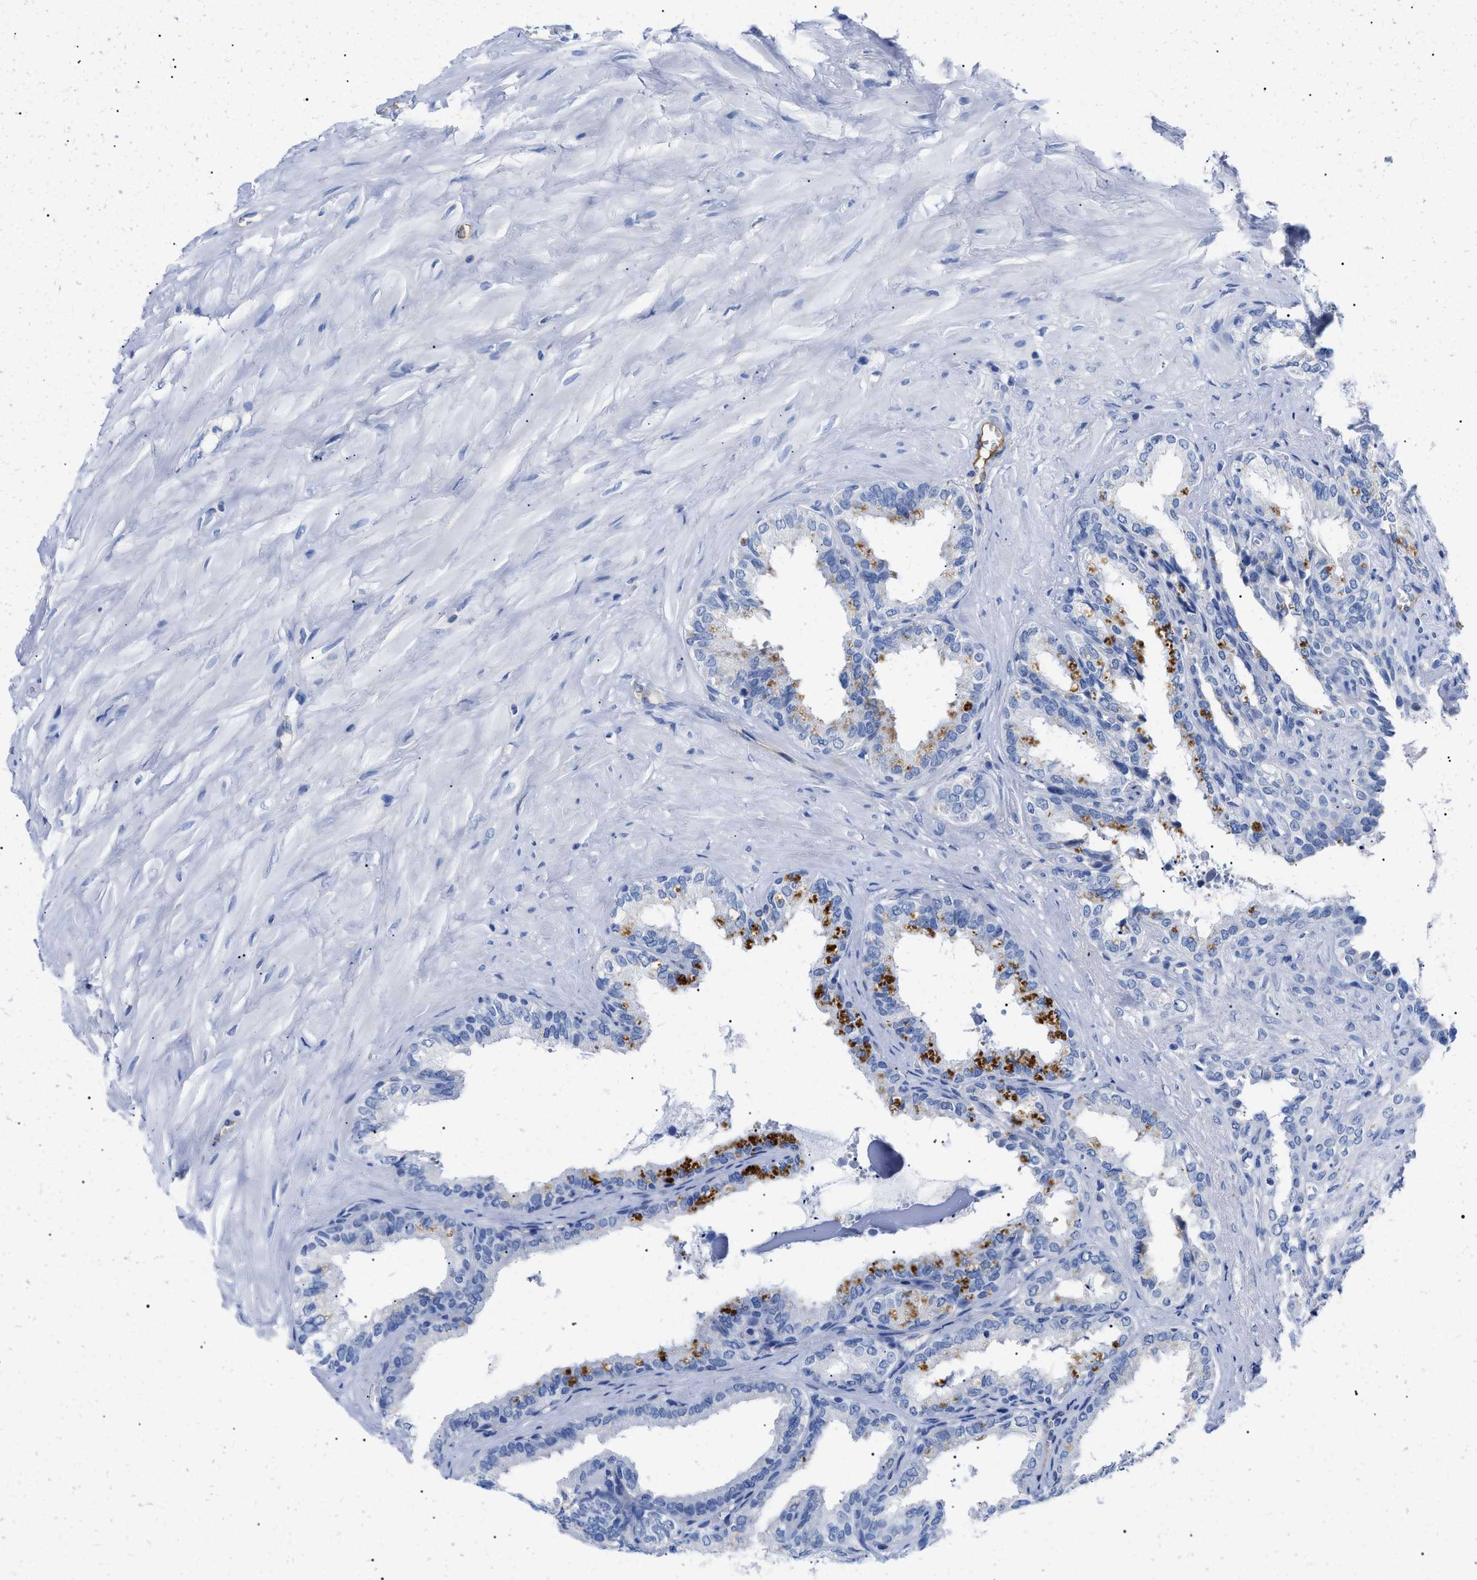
{"staining": {"intensity": "negative", "quantity": "none", "location": "none"}, "tissue": "seminal vesicle", "cell_type": "Glandular cells", "image_type": "normal", "snomed": [{"axis": "morphology", "description": "Normal tissue, NOS"}, {"axis": "topography", "description": "Seminal veicle"}], "caption": "An immunohistochemistry micrograph of unremarkable seminal vesicle is shown. There is no staining in glandular cells of seminal vesicle. (Brightfield microscopy of DAB IHC at high magnification).", "gene": "ACKR1", "patient": {"sex": "male", "age": 64}}